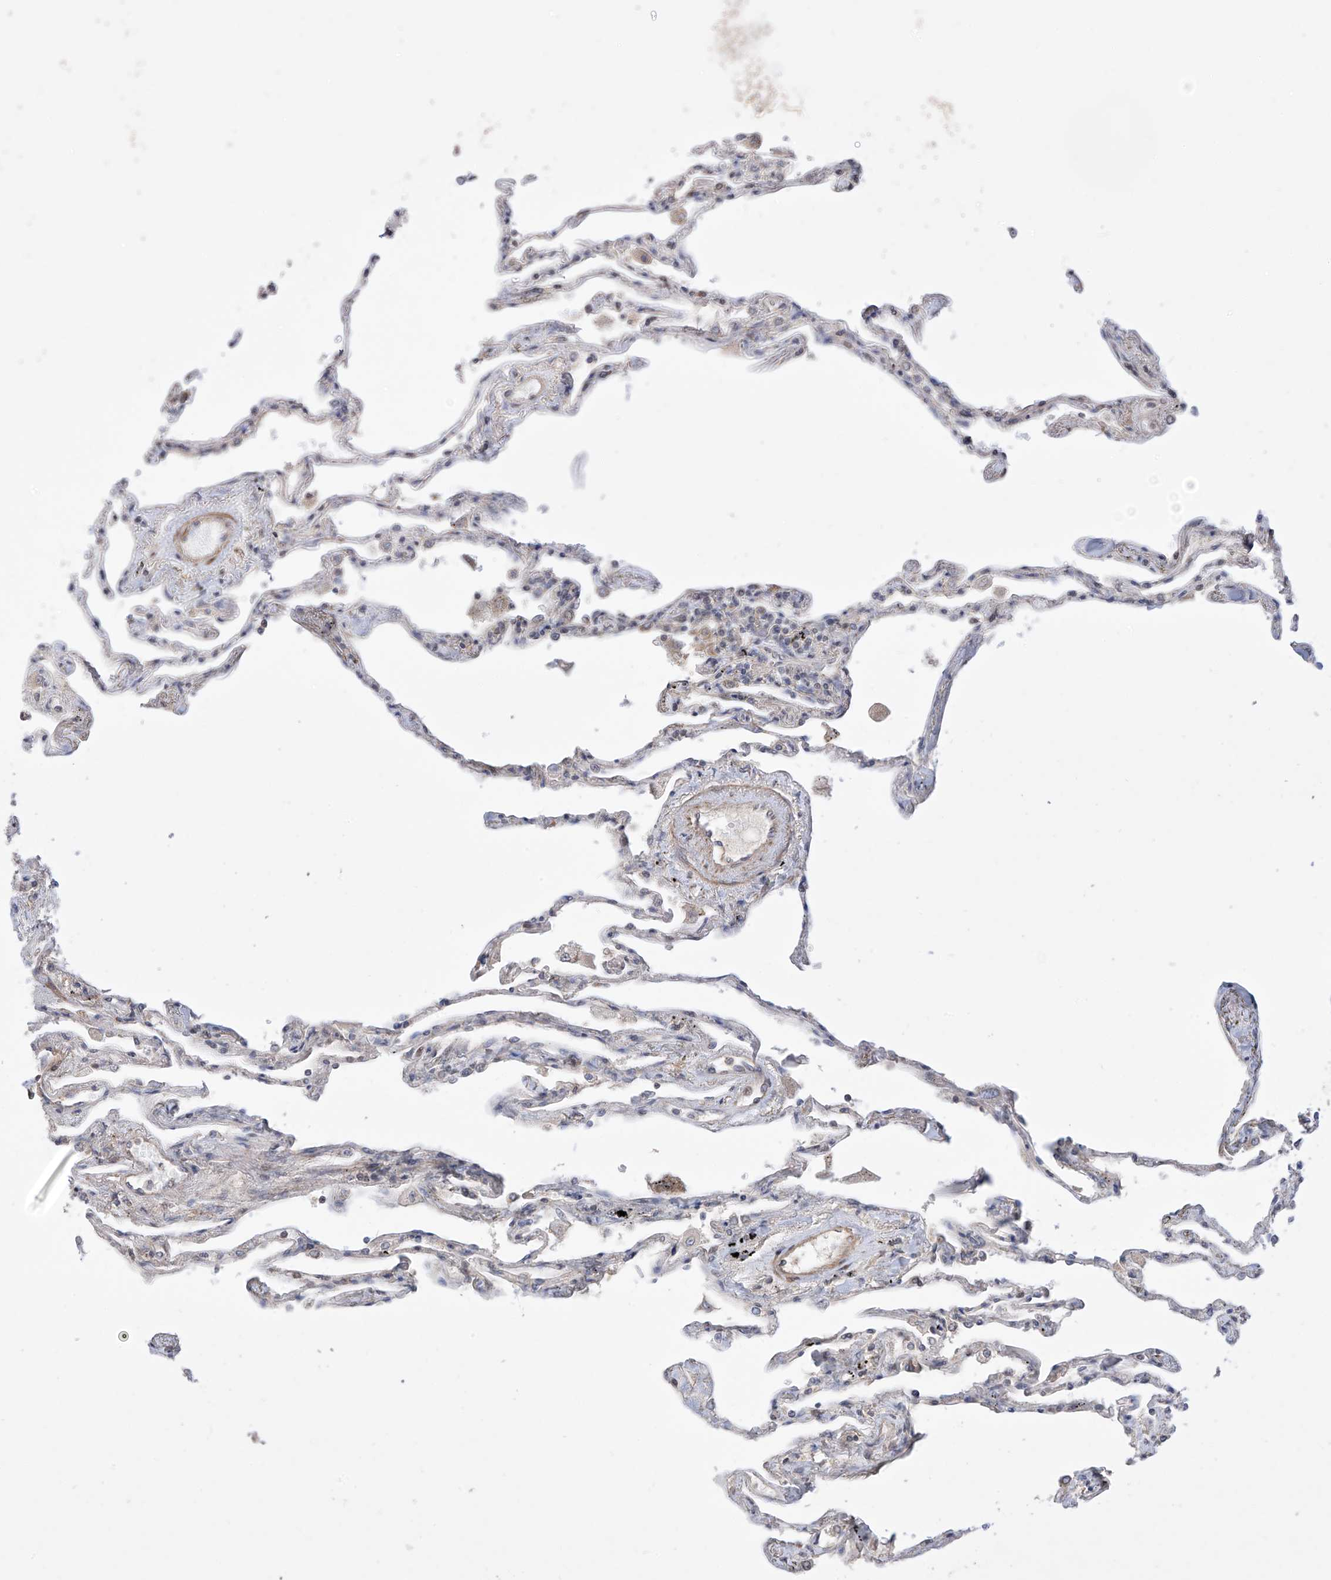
{"staining": {"intensity": "moderate", "quantity": "<25%", "location": "cytoplasmic/membranous,nuclear"}, "tissue": "lung", "cell_type": "Alveolar cells", "image_type": "normal", "snomed": [{"axis": "morphology", "description": "Normal tissue, NOS"}, {"axis": "topography", "description": "Lung"}], "caption": "Brown immunohistochemical staining in normal human lung reveals moderate cytoplasmic/membranous,nuclear expression in about <25% of alveolar cells. (brown staining indicates protein expression, while blue staining denotes nuclei).", "gene": "LATS1", "patient": {"sex": "female", "age": 67}}